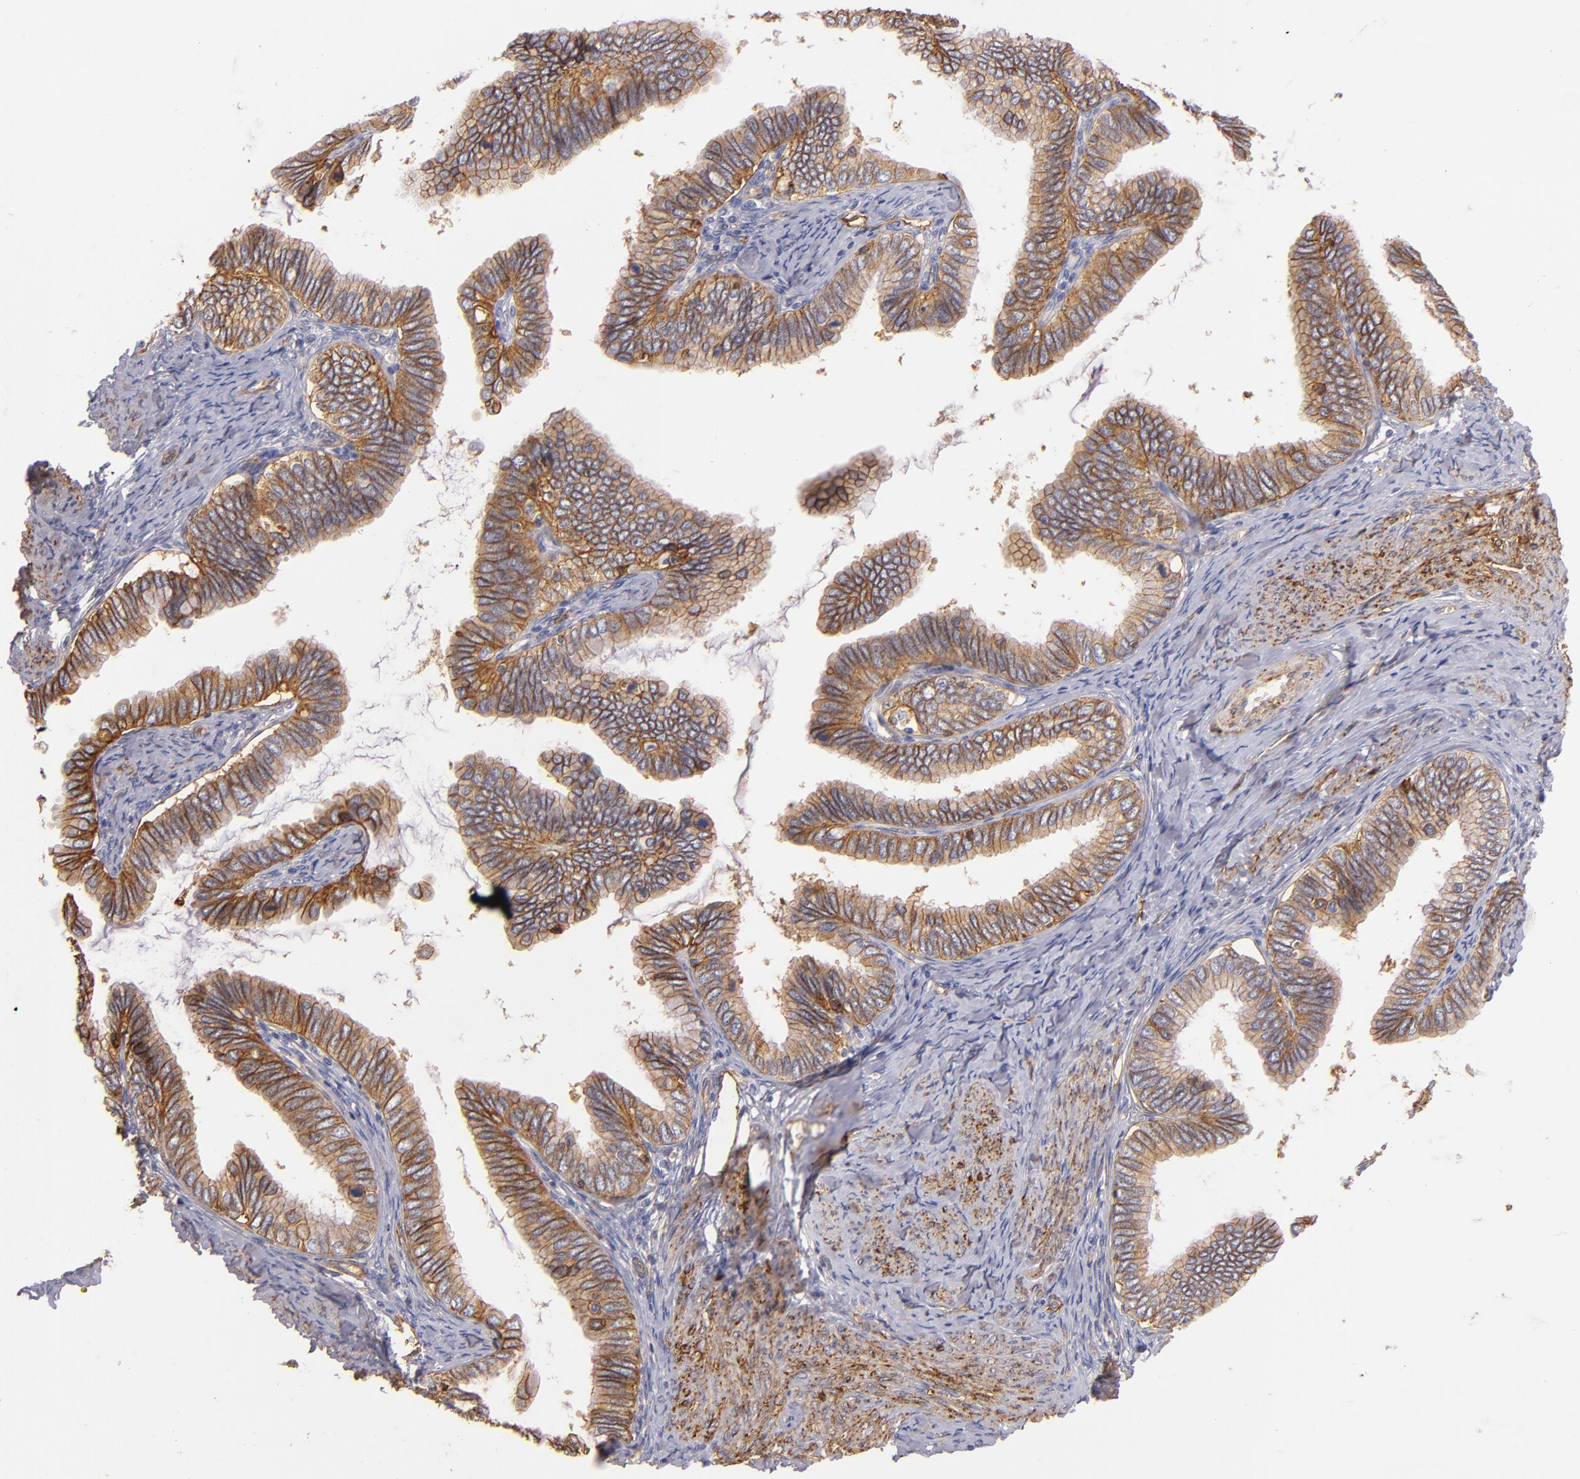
{"staining": {"intensity": "moderate", "quantity": "25%-75%", "location": "cytoplasmic/membranous"}, "tissue": "cervical cancer", "cell_type": "Tumor cells", "image_type": "cancer", "snomed": [{"axis": "morphology", "description": "Adenocarcinoma, NOS"}, {"axis": "topography", "description": "Cervix"}], "caption": "An IHC photomicrograph of neoplastic tissue is shown. Protein staining in brown labels moderate cytoplasmic/membranous positivity in adenocarcinoma (cervical) within tumor cells. The staining was performed using DAB (3,3'-diaminobenzidine) to visualize the protein expression in brown, while the nuclei were stained in blue with hematoxylin (Magnification: 20x).", "gene": "CD151", "patient": {"sex": "female", "age": 49}}